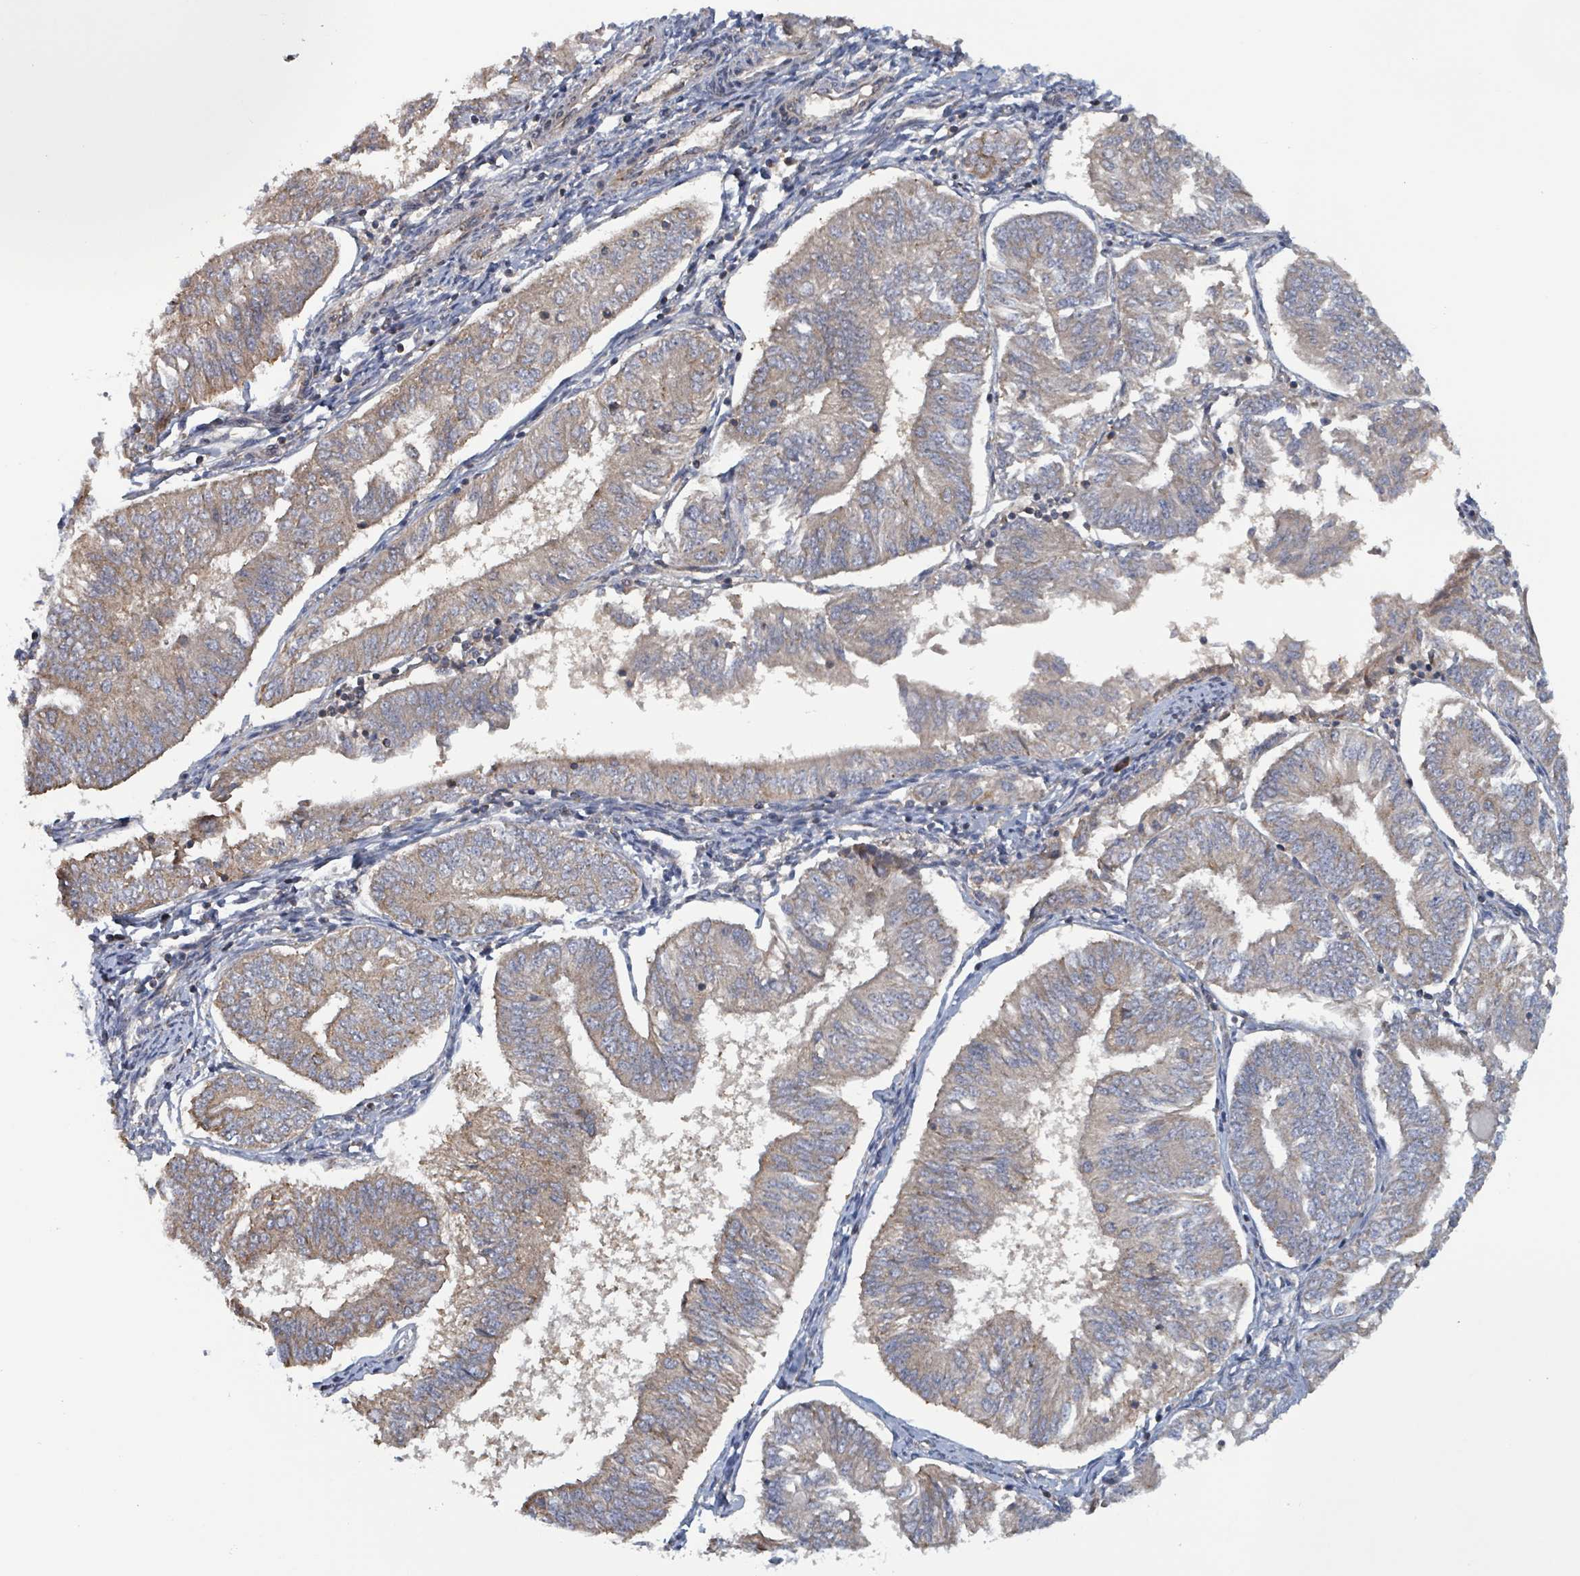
{"staining": {"intensity": "moderate", "quantity": "25%-75%", "location": "cytoplasmic/membranous"}, "tissue": "endometrial cancer", "cell_type": "Tumor cells", "image_type": "cancer", "snomed": [{"axis": "morphology", "description": "Adenocarcinoma, NOS"}, {"axis": "topography", "description": "Endometrium"}], "caption": "IHC photomicrograph of human endometrial cancer stained for a protein (brown), which exhibits medium levels of moderate cytoplasmic/membranous expression in approximately 25%-75% of tumor cells.", "gene": "HIVEP1", "patient": {"sex": "female", "age": 58}}